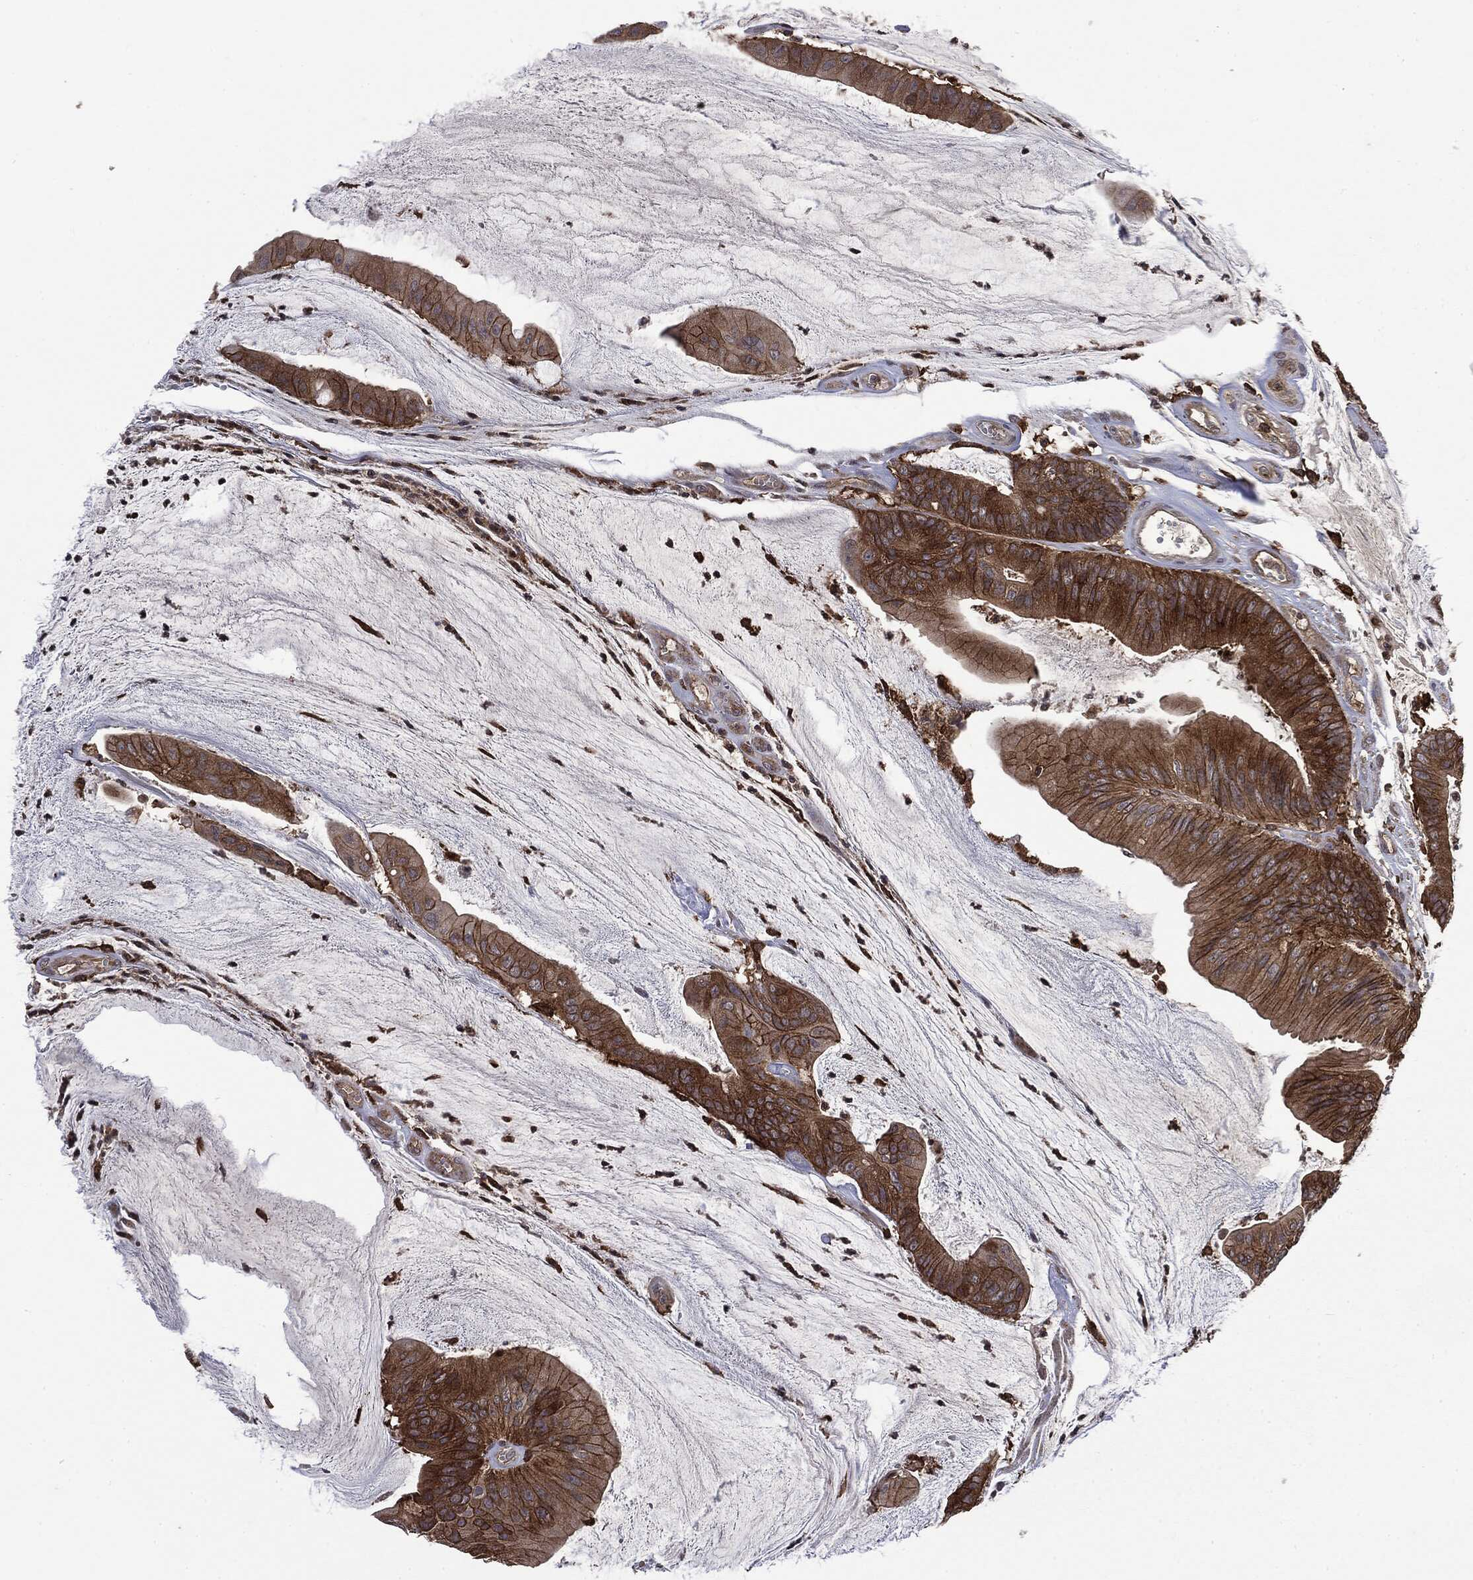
{"staining": {"intensity": "strong", "quantity": ">75%", "location": "cytoplasmic/membranous"}, "tissue": "colorectal cancer", "cell_type": "Tumor cells", "image_type": "cancer", "snomed": [{"axis": "morphology", "description": "Adenocarcinoma, NOS"}, {"axis": "topography", "description": "Colon"}], "caption": "Immunohistochemical staining of human adenocarcinoma (colorectal) reveals high levels of strong cytoplasmic/membranous protein positivity in about >75% of tumor cells.", "gene": "SNX5", "patient": {"sex": "female", "age": 69}}